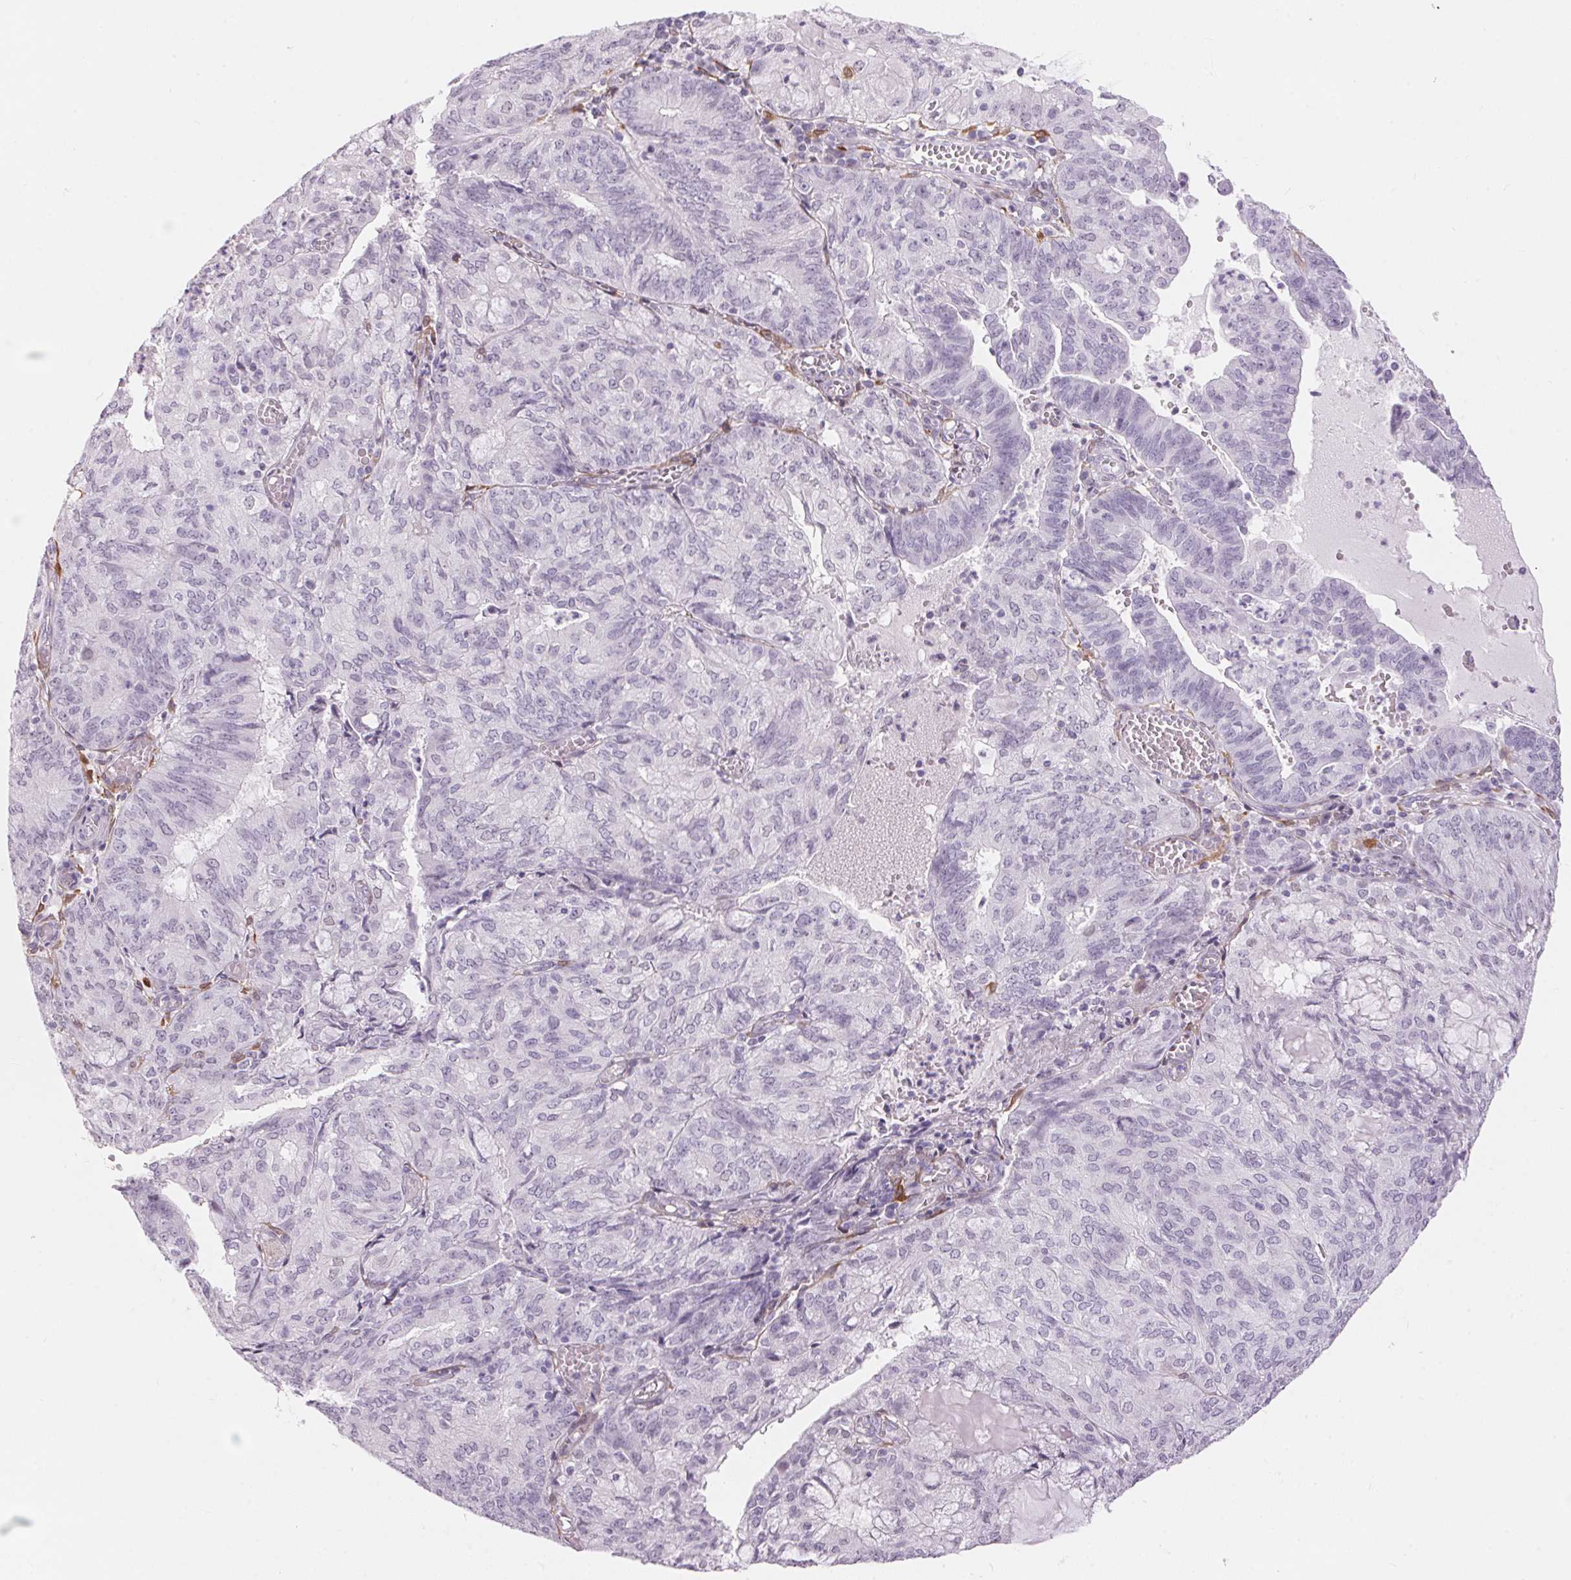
{"staining": {"intensity": "negative", "quantity": "none", "location": "none"}, "tissue": "endometrial cancer", "cell_type": "Tumor cells", "image_type": "cancer", "snomed": [{"axis": "morphology", "description": "Adenocarcinoma, NOS"}, {"axis": "topography", "description": "Endometrium"}], "caption": "High magnification brightfield microscopy of endometrial adenocarcinoma stained with DAB (brown) and counterstained with hematoxylin (blue): tumor cells show no significant staining. The staining is performed using DAB (3,3'-diaminobenzidine) brown chromogen with nuclei counter-stained in using hematoxylin.", "gene": "CADPS", "patient": {"sex": "female", "age": 82}}